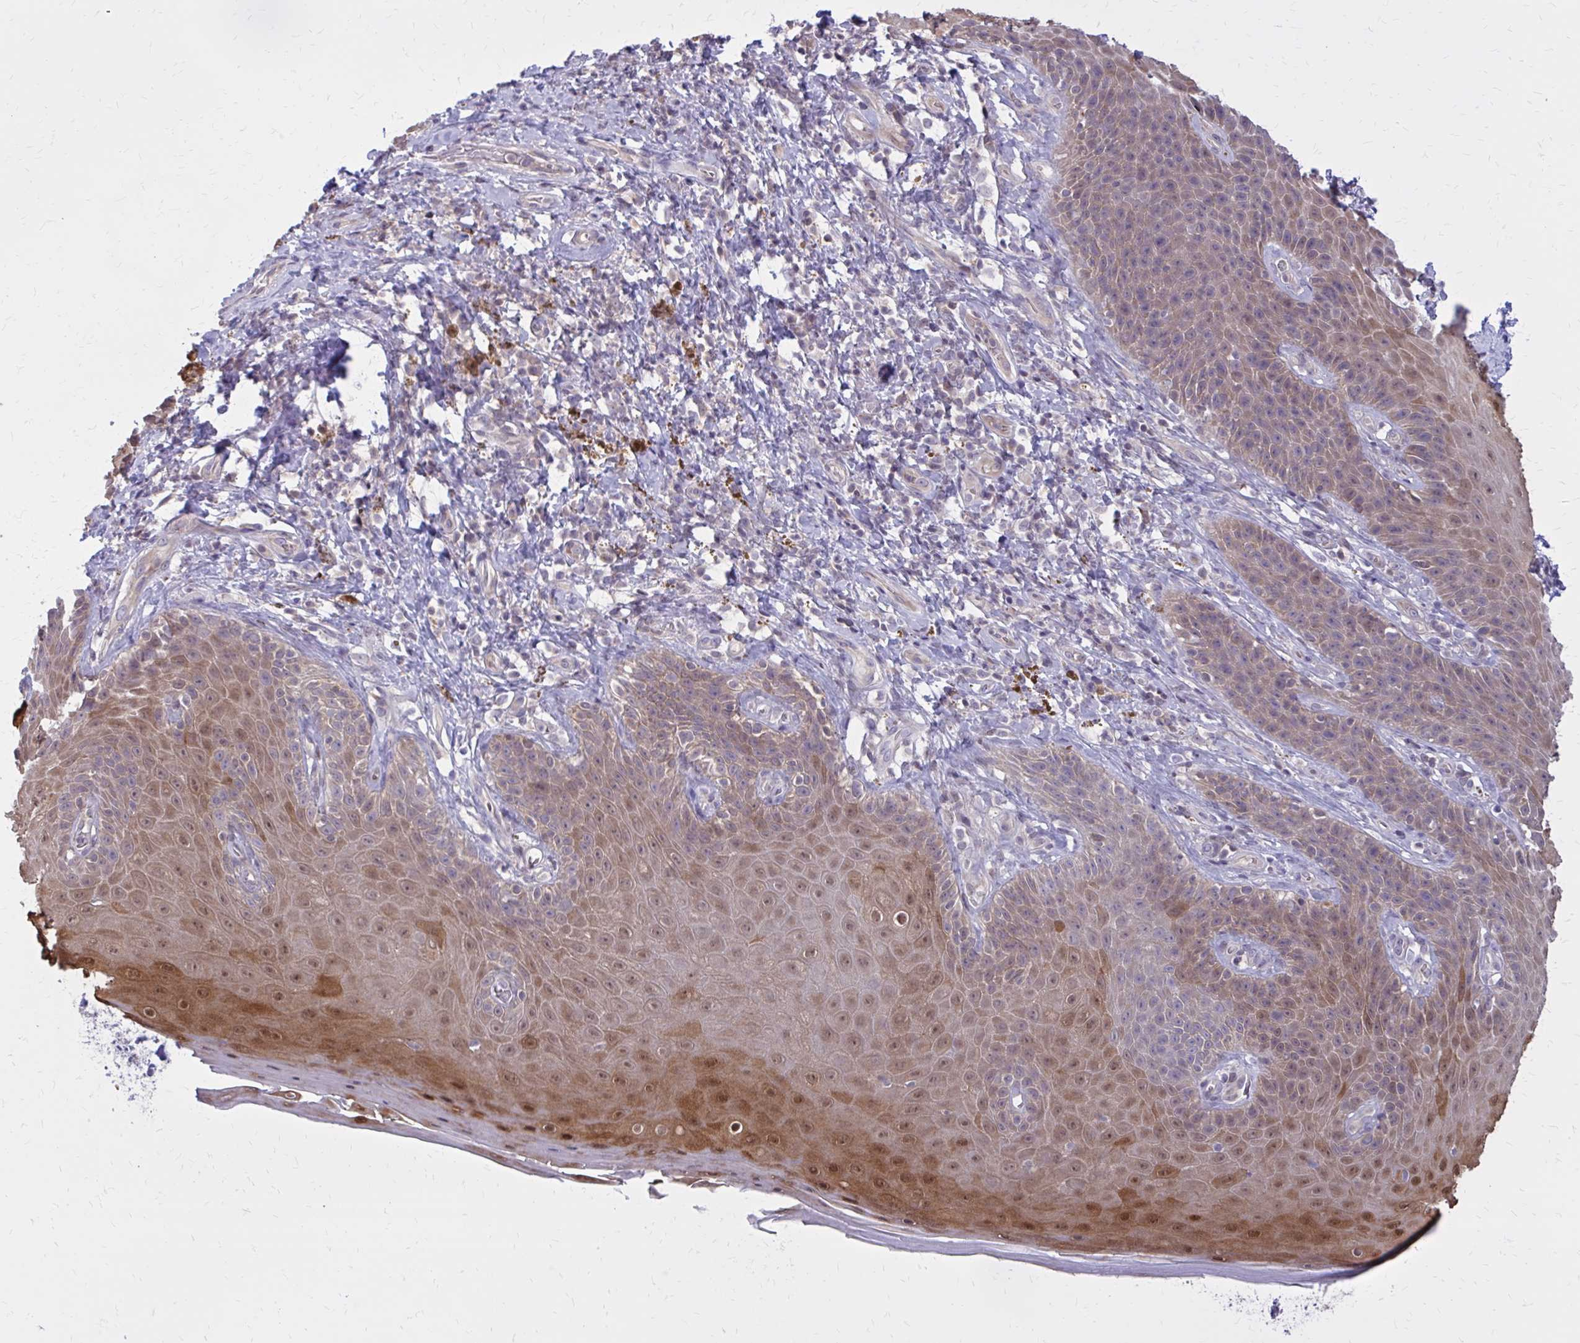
{"staining": {"intensity": "moderate", "quantity": "<25%", "location": "cytoplasmic/membranous,nuclear"}, "tissue": "skin", "cell_type": "Epidermal cells", "image_type": "normal", "snomed": [{"axis": "morphology", "description": "Normal tissue, NOS"}, {"axis": "topography", "description": "Anal"}, {"axis": "topography", "description": "Peripheral nerve tissue"}], "caption": "A brown stain labels moderate cytoplasmic/membranous,nuclear expression of a protein in epidermal cells of benign human skin.", "gene": "DBI", "patient": {"sex": "male", "age": 53}}